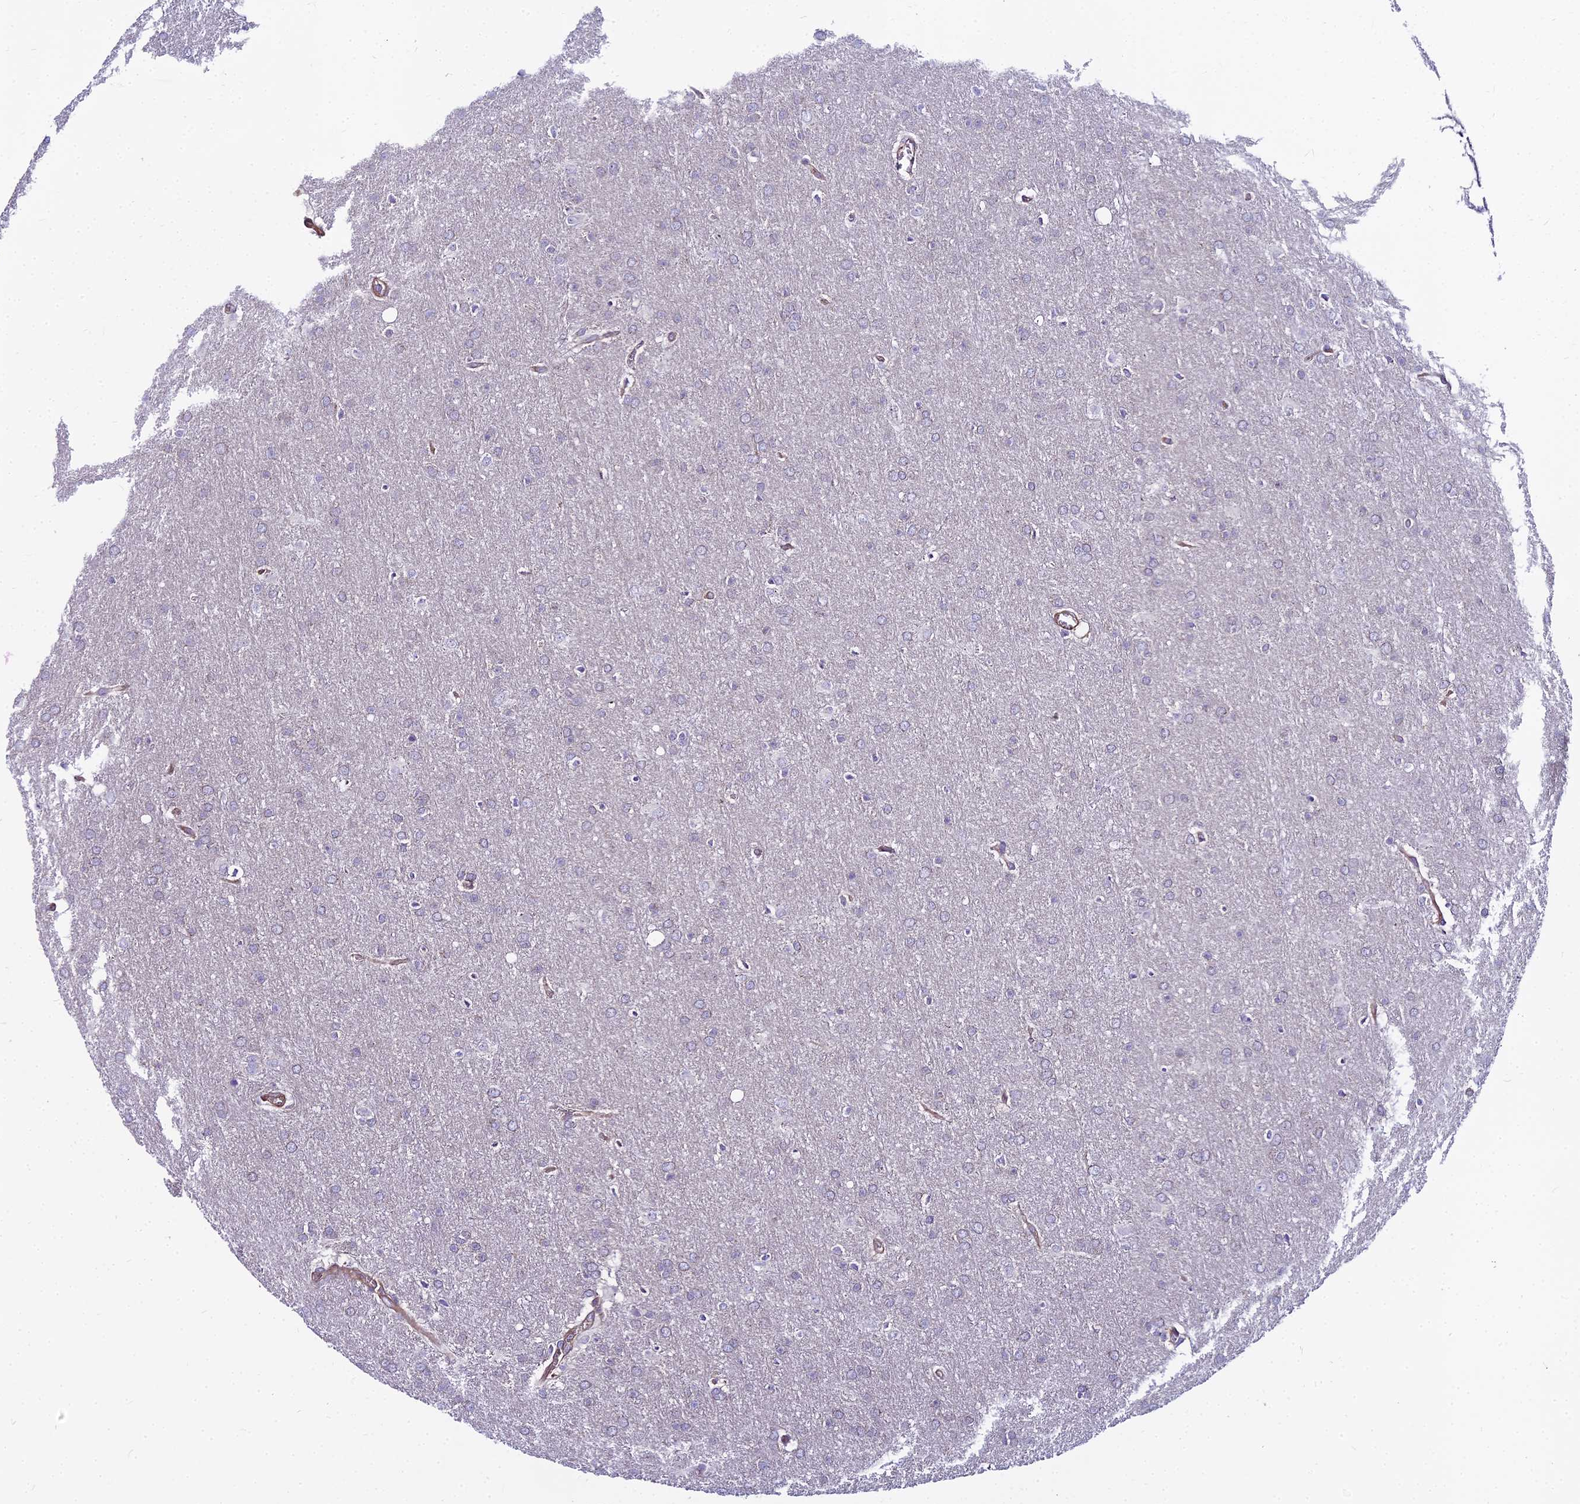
{"staining": {"intensity": "negative", "quantity": "none", "location": "none"}, "tissue": "glioma", "cell_type": "Tumor cells", "image_type": "cancer", "snomed": [{"axis": "morphology", "description": "Glioma, malignant, Low grade"}, {"axis": "topography", "description": "Brain"}], "caption": "Protein analysis of malignant glioma (low-grade) shows no significant staining in tumor cells.", "gene": "HLA-DOA", "patient": {"sex": "female", "age": 32}}